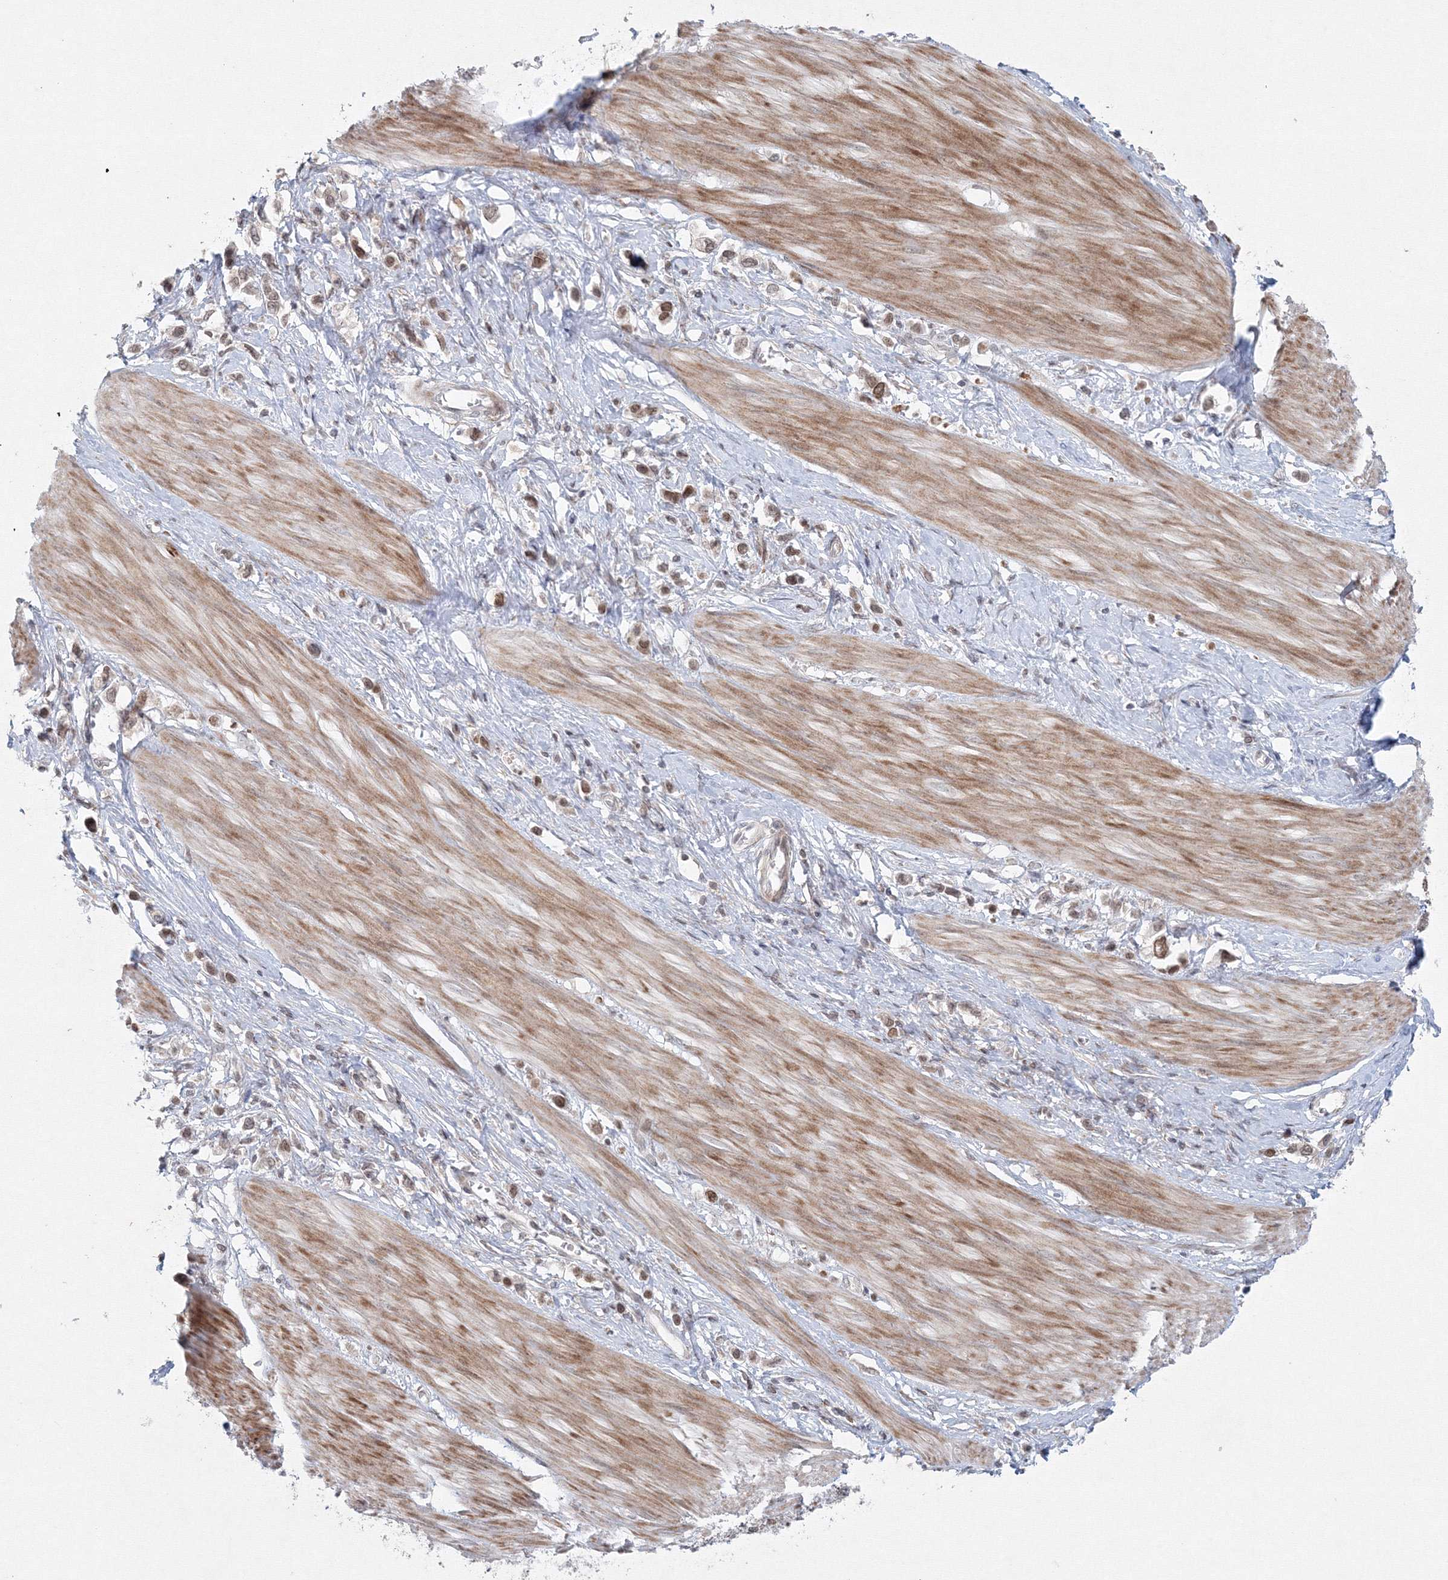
{"staining": {"intensity": "weak", "quantity": ">75%", "location": "nuclear"}, "tissue": "stomach cancer", "cell_type": "Tumor cells", "image_type": "cancer", "snomed": [{"axis": "morphology", "description": "Adenocarcinoma, NOS"}, {"axis": "topography", "description": "Stomach"}], "caption": "Immunohistochemistry of human stomach adenocarcinoma exhibits low levels of weak nuclear positivity in about >75% of tumor cells.", "gene": "KIF4A", "patient": {"sex": "female", "age": 65}}